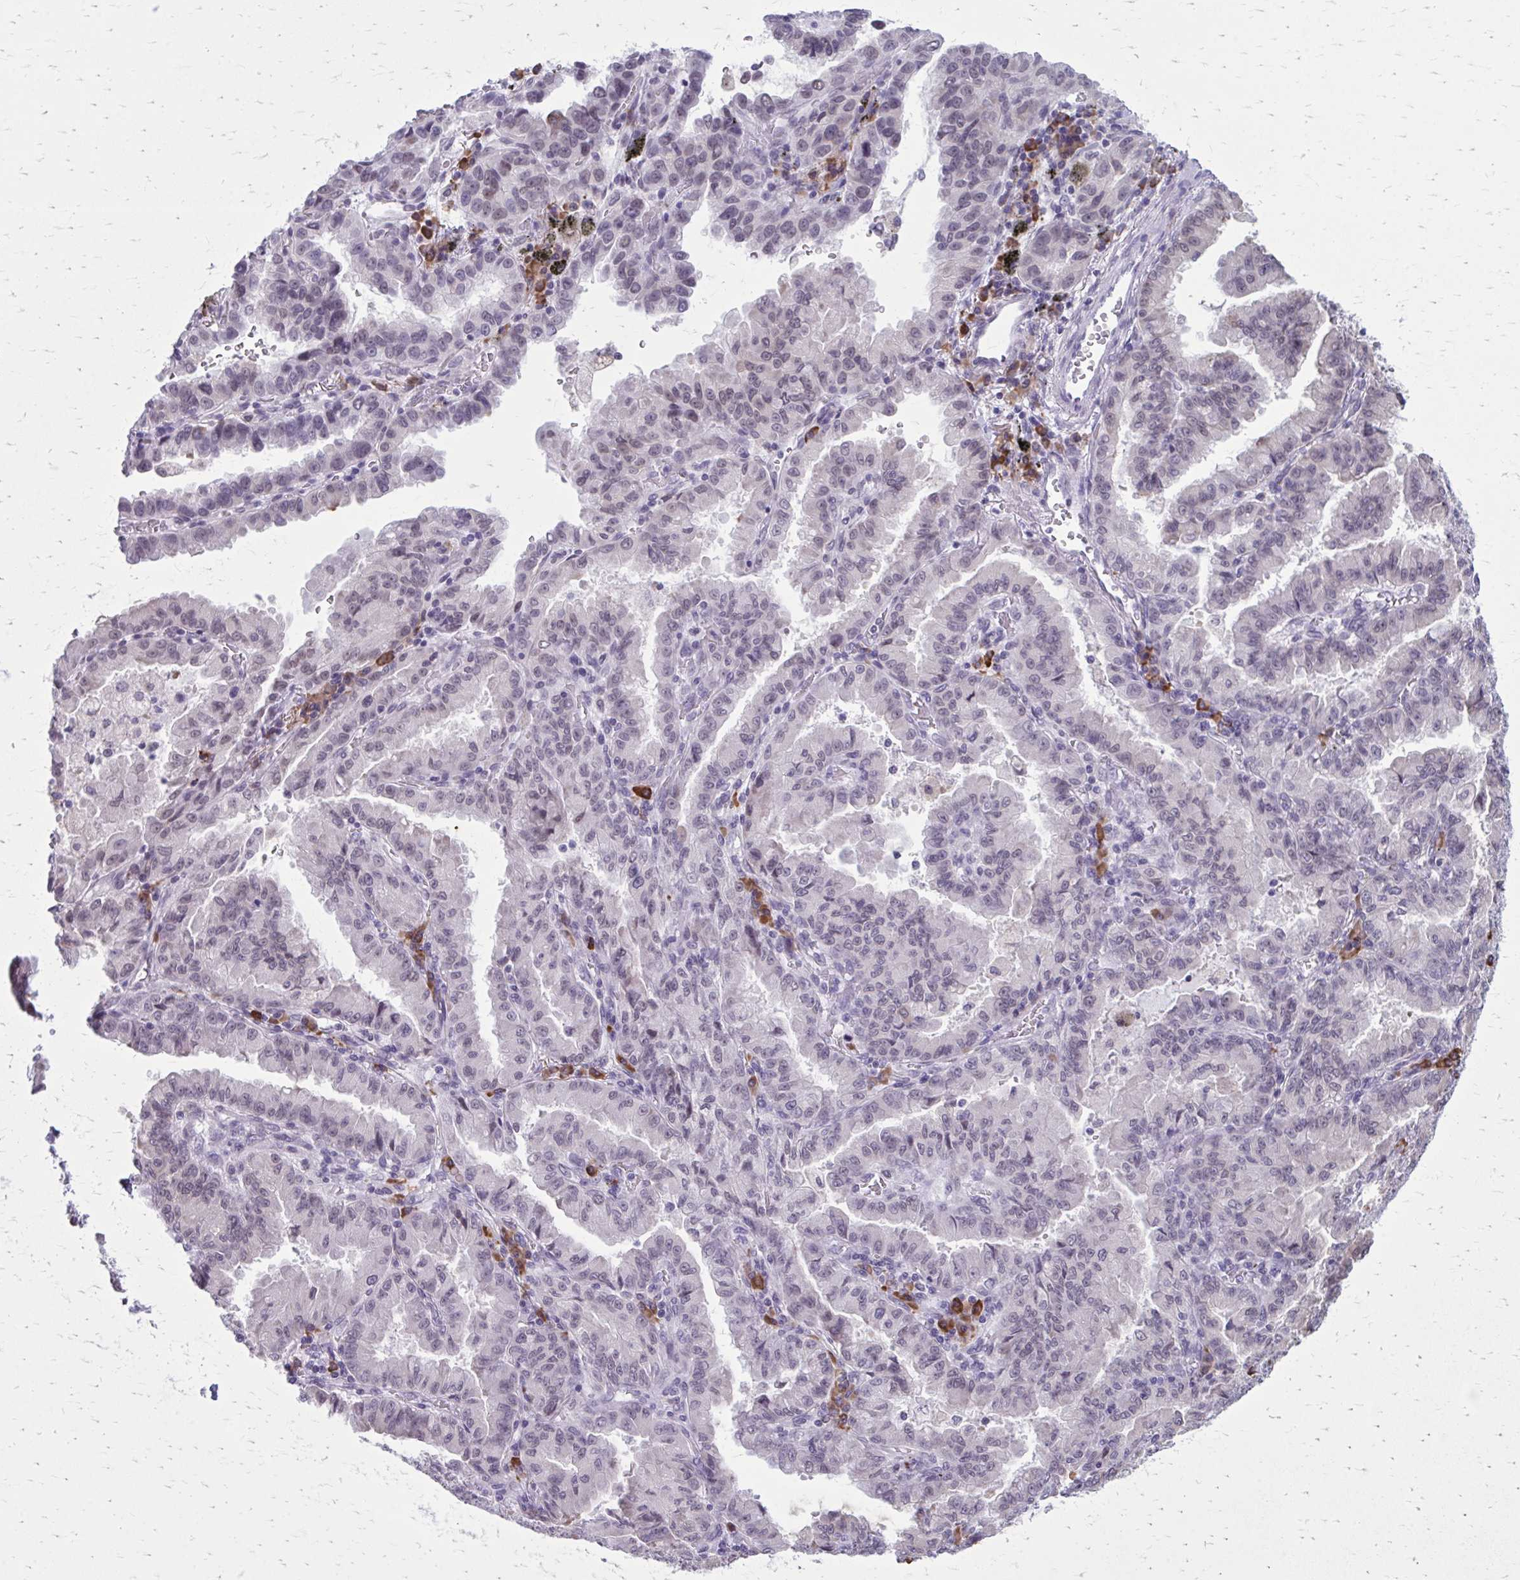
{"staining": {"intensity": "negative", "quantity": "none", "location": "none"}, "tissue": "lung cancer", "cell_type": "Tumor cells", "image_type": "cancer", "snomed": [{"axis": "morphology", "description": "Adenocarcinoma, NOS"}, {"axis": "topography", "description": "Lymph node"}, {"axis": "topography", "description": "Lung"}], "caption": "Histopathology image shows no significant protein positivity in tumor cells of adenocarcinoma (lung).", "gene": "PROSER1", "patient": {"sex": "male", "age": 66}}